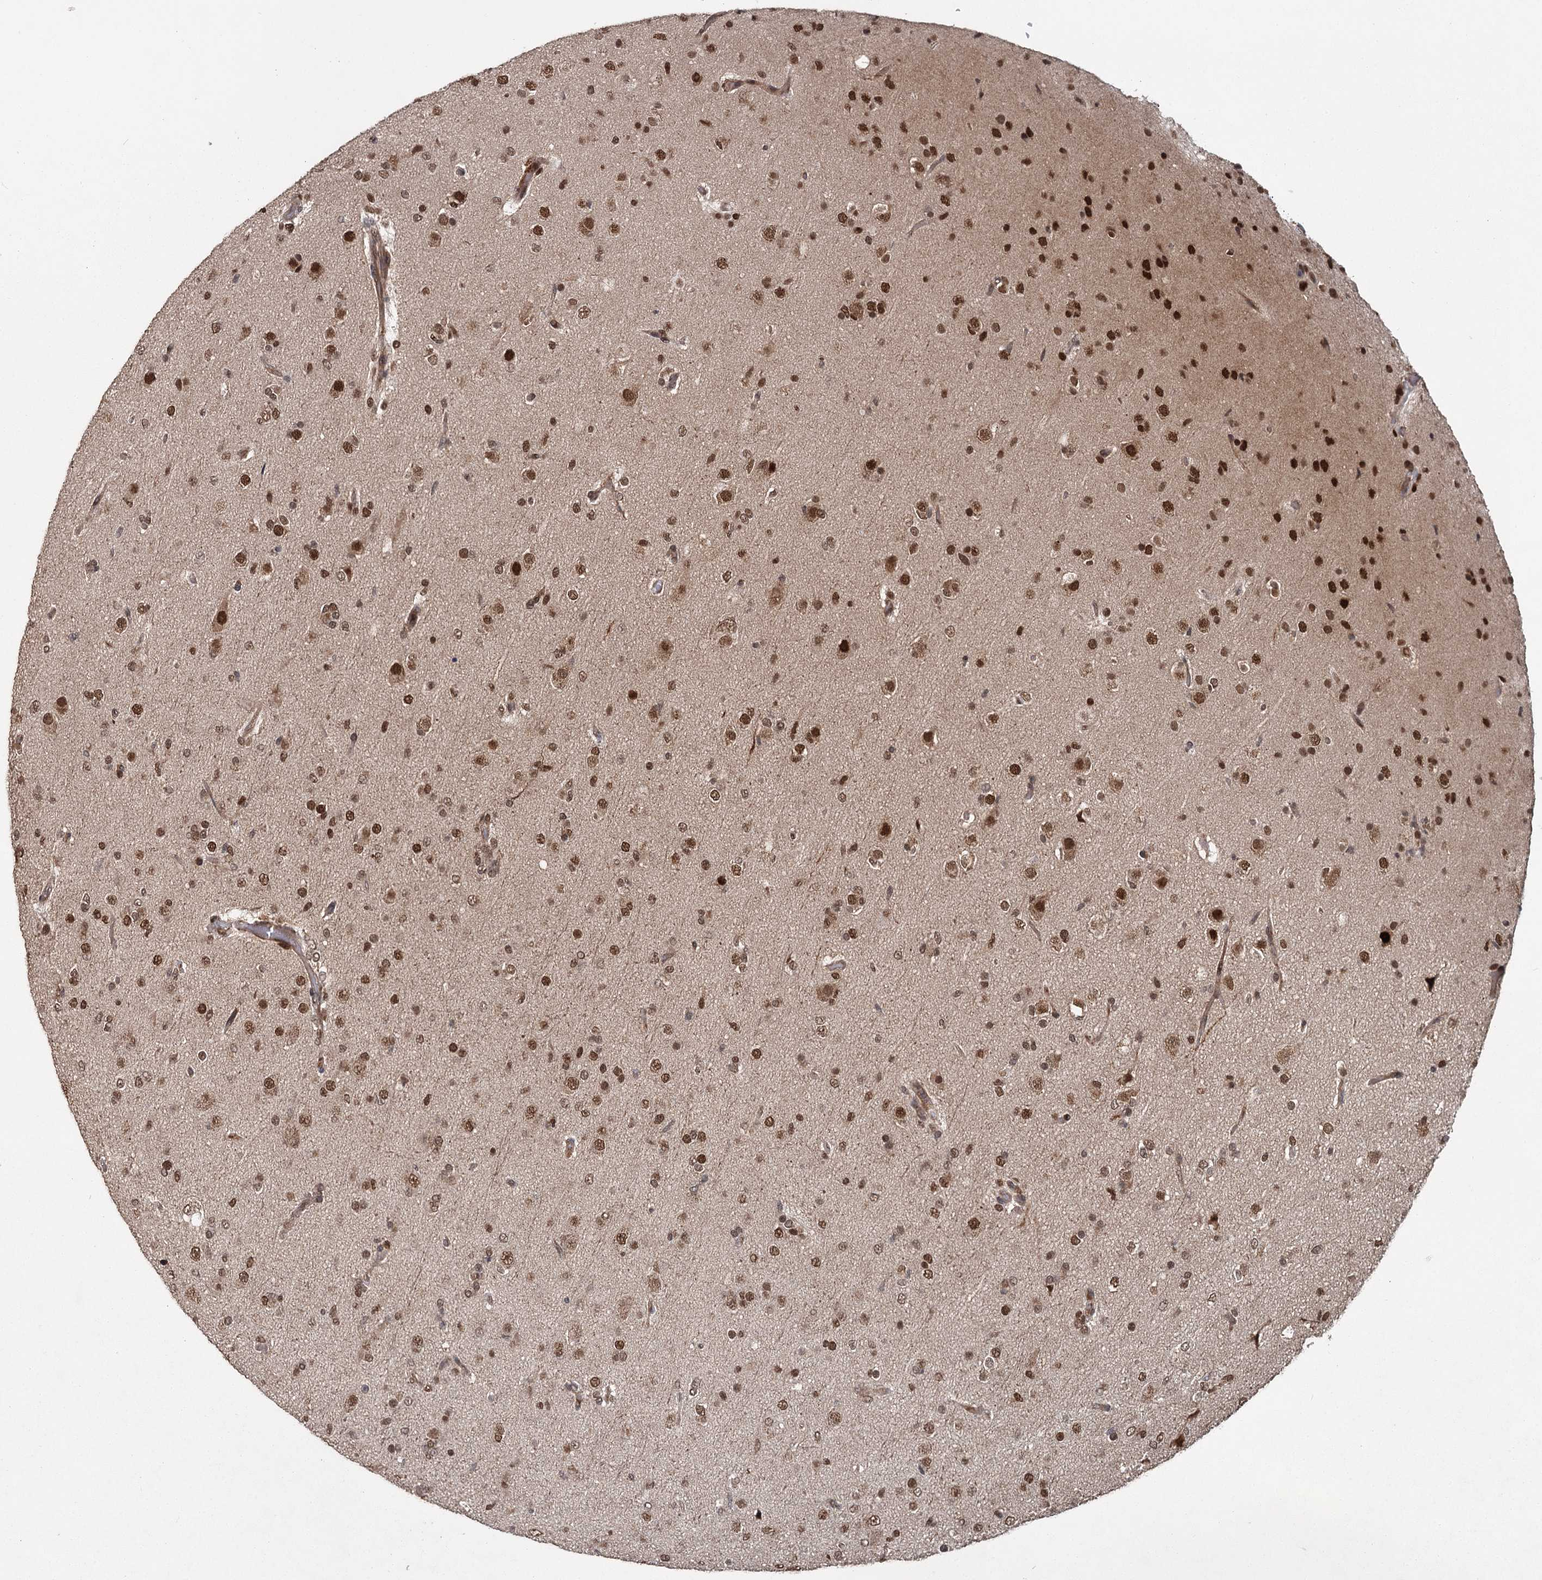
{"staining": {"intensity": "moderate", "quantity": ">75%", "location": "nuclear"}, "tissue": "glioma", "cell_type": "Tumor cells", "image_type": "cancer", "snomed": [{"axis": "morphology", "description": "Glioma, malignant, Low grade"}, {"axis": "topography", "description": "Brain"}], "caption": "Moderate nuclear expression is identified in about >75% of tumor cells in glioma.", "gene": "MYG1", "patient": {"sex": "male", "age": 65}}